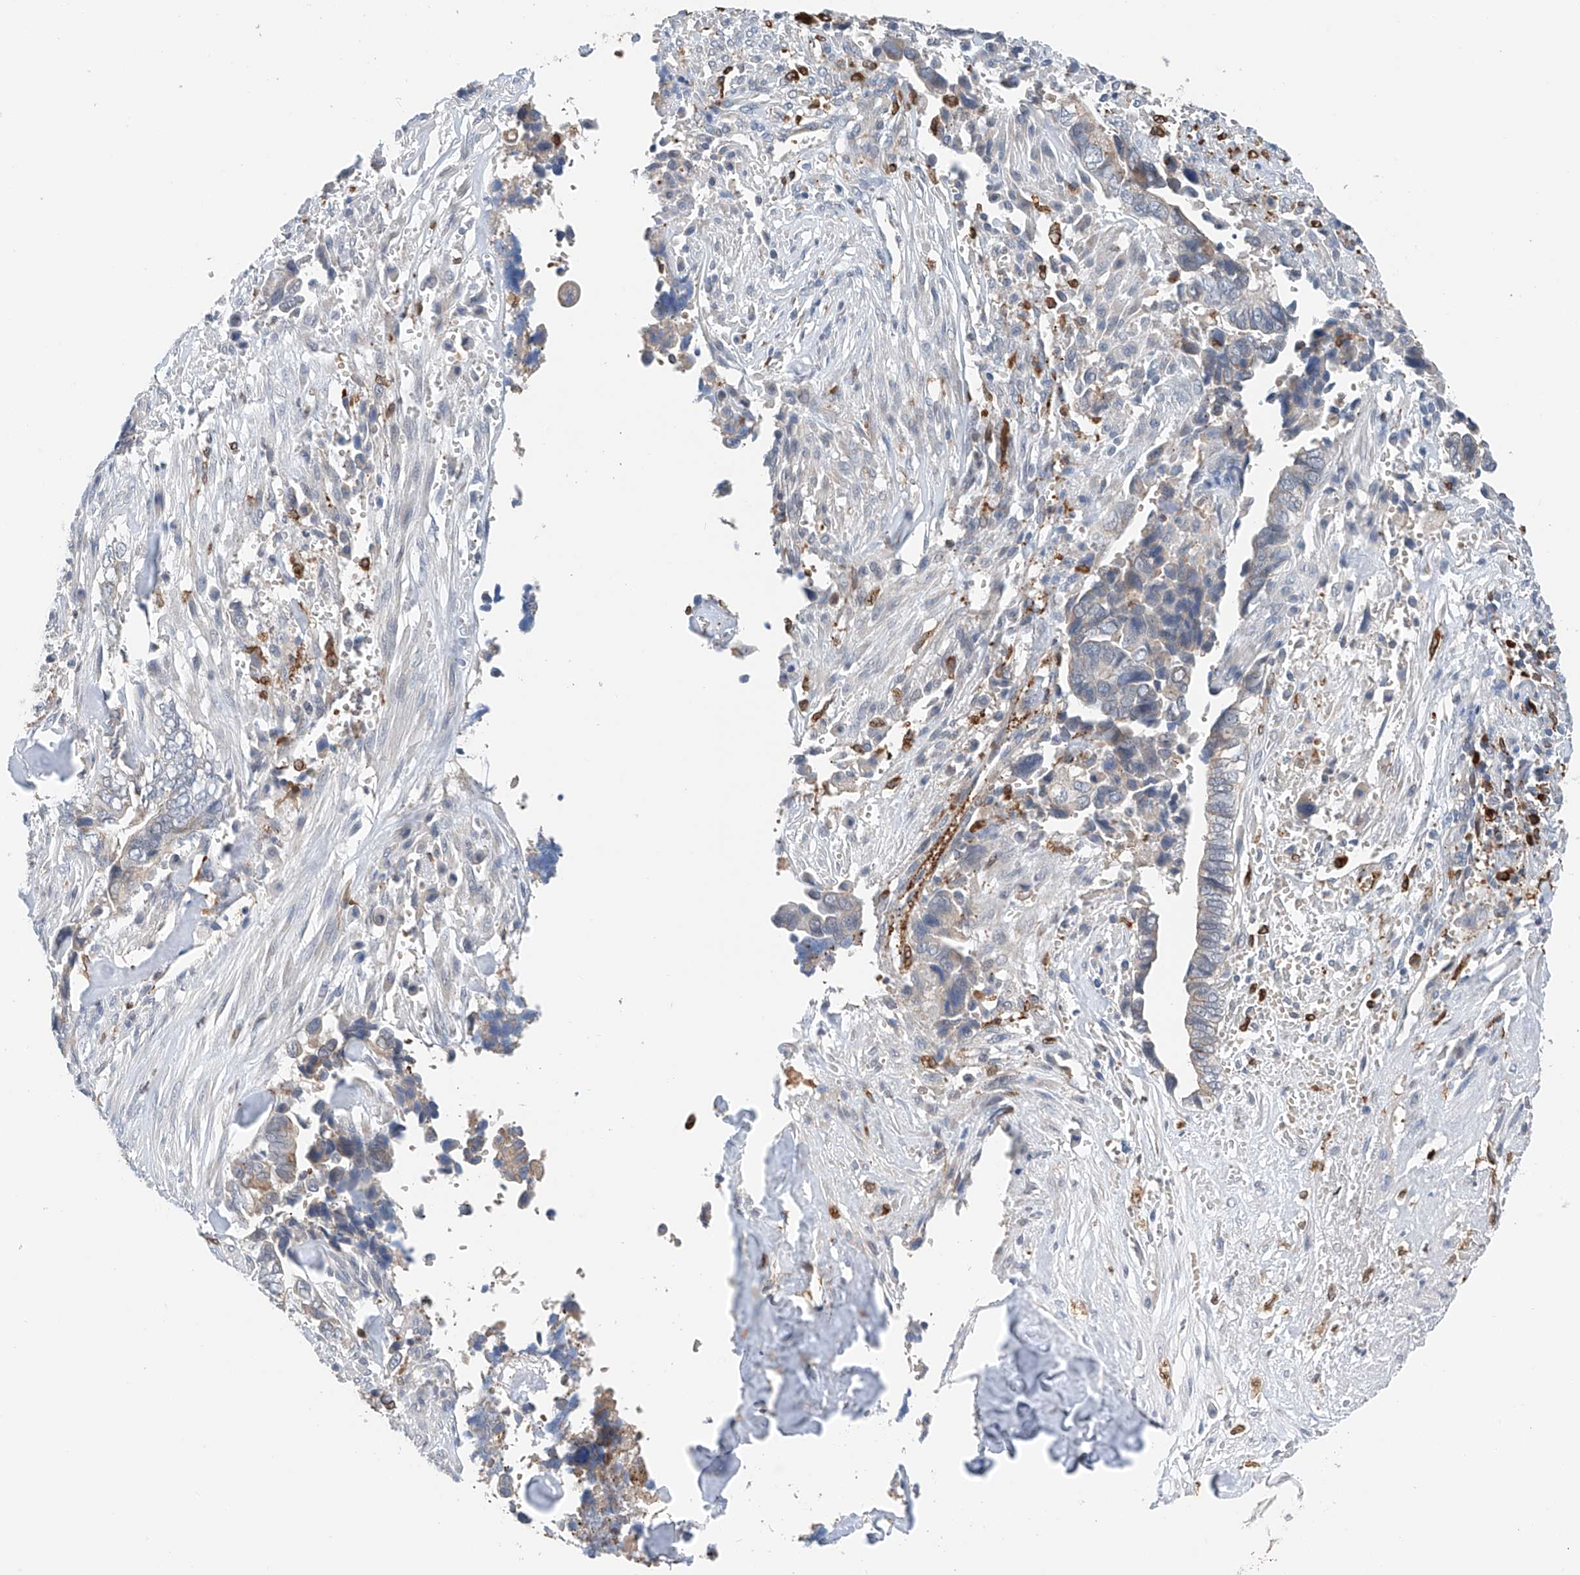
{"staining": {"intensity": "weak", "quantity": "<25%", "location": "cytoplasmic/membranous"}, "tissue": "liver cancer", "cell_type": "Tumor cells", "image_type": "cancer", "snomed": [{"axis": "morphology", "description": "Cholangiocarcinoma"}, {"axis": "topography", "description": "Liver"}], "caption": "Immunohistochemistry (IHC) image of neoplastic tissue: human liver cancer (cholangiocarcinoma) stained with DAB (3,3'-diaminobenzidine) demonstrates no significant protein expression in tumor cells.", "gene": "TBXAS1", "patient": {"sex": "female", "age": 79}}